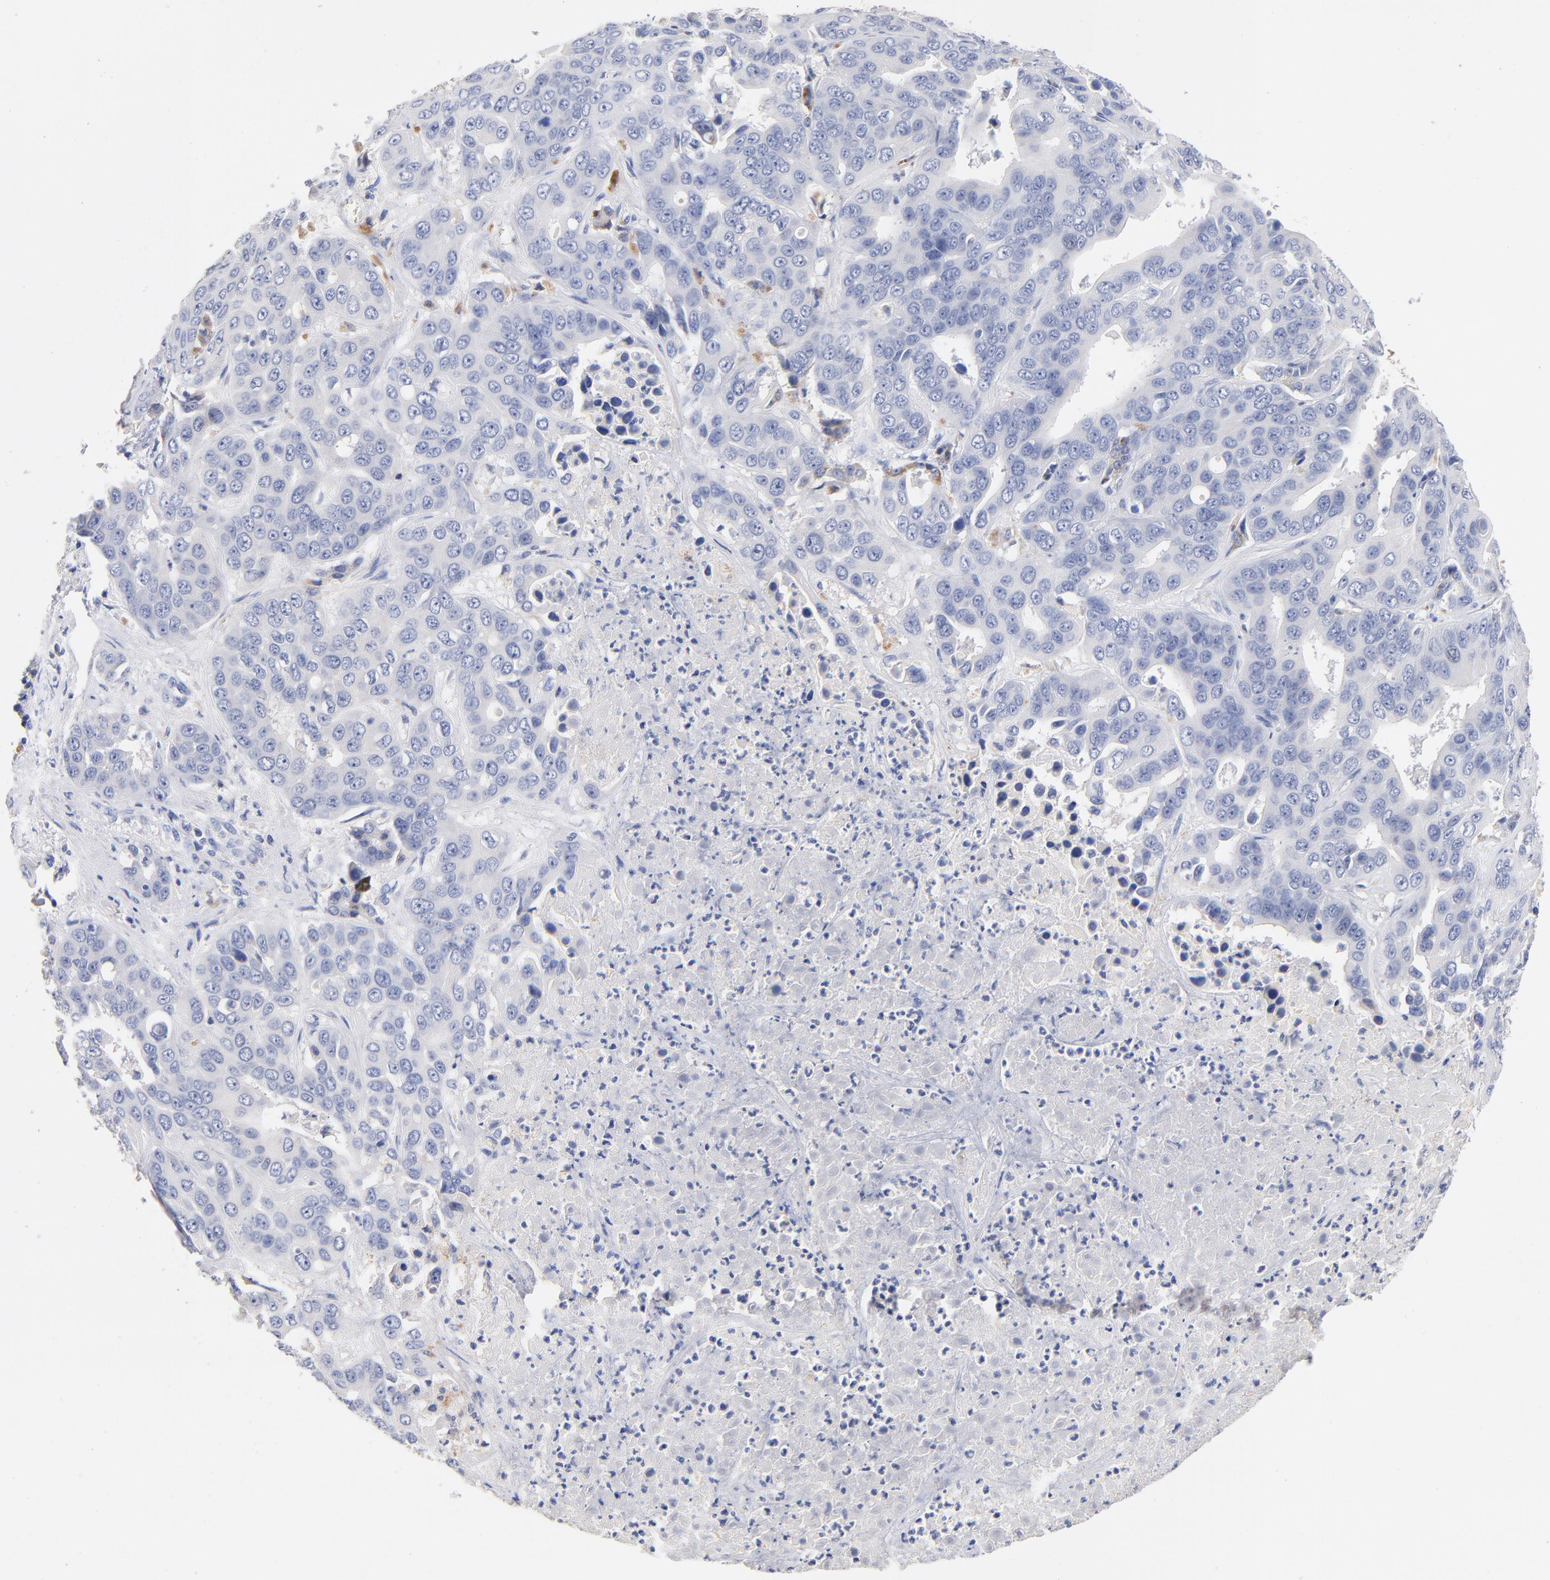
{"staining": {"intensity": "moderate", "quantity": "<25%", "location": "cytoplasmic/membranous"}, "tissue": "liver cancer", "cell_type": "Tumor cells", "image_type": "cancer", "snomed": [{"axis": "morphology", "description": "Cholangiocarcinoma"}, {"axis": "topography", "description": "Liver"}], "caption": "Immunohistochemical staining of human liver cancer (cholangiocarcinoma) demonstrates low levels of moderate cytoplasmic/membranous staining in about <25% of tumor cells.", "gene": "CPS1", "patient": {"sex": "female", "age": 52}}